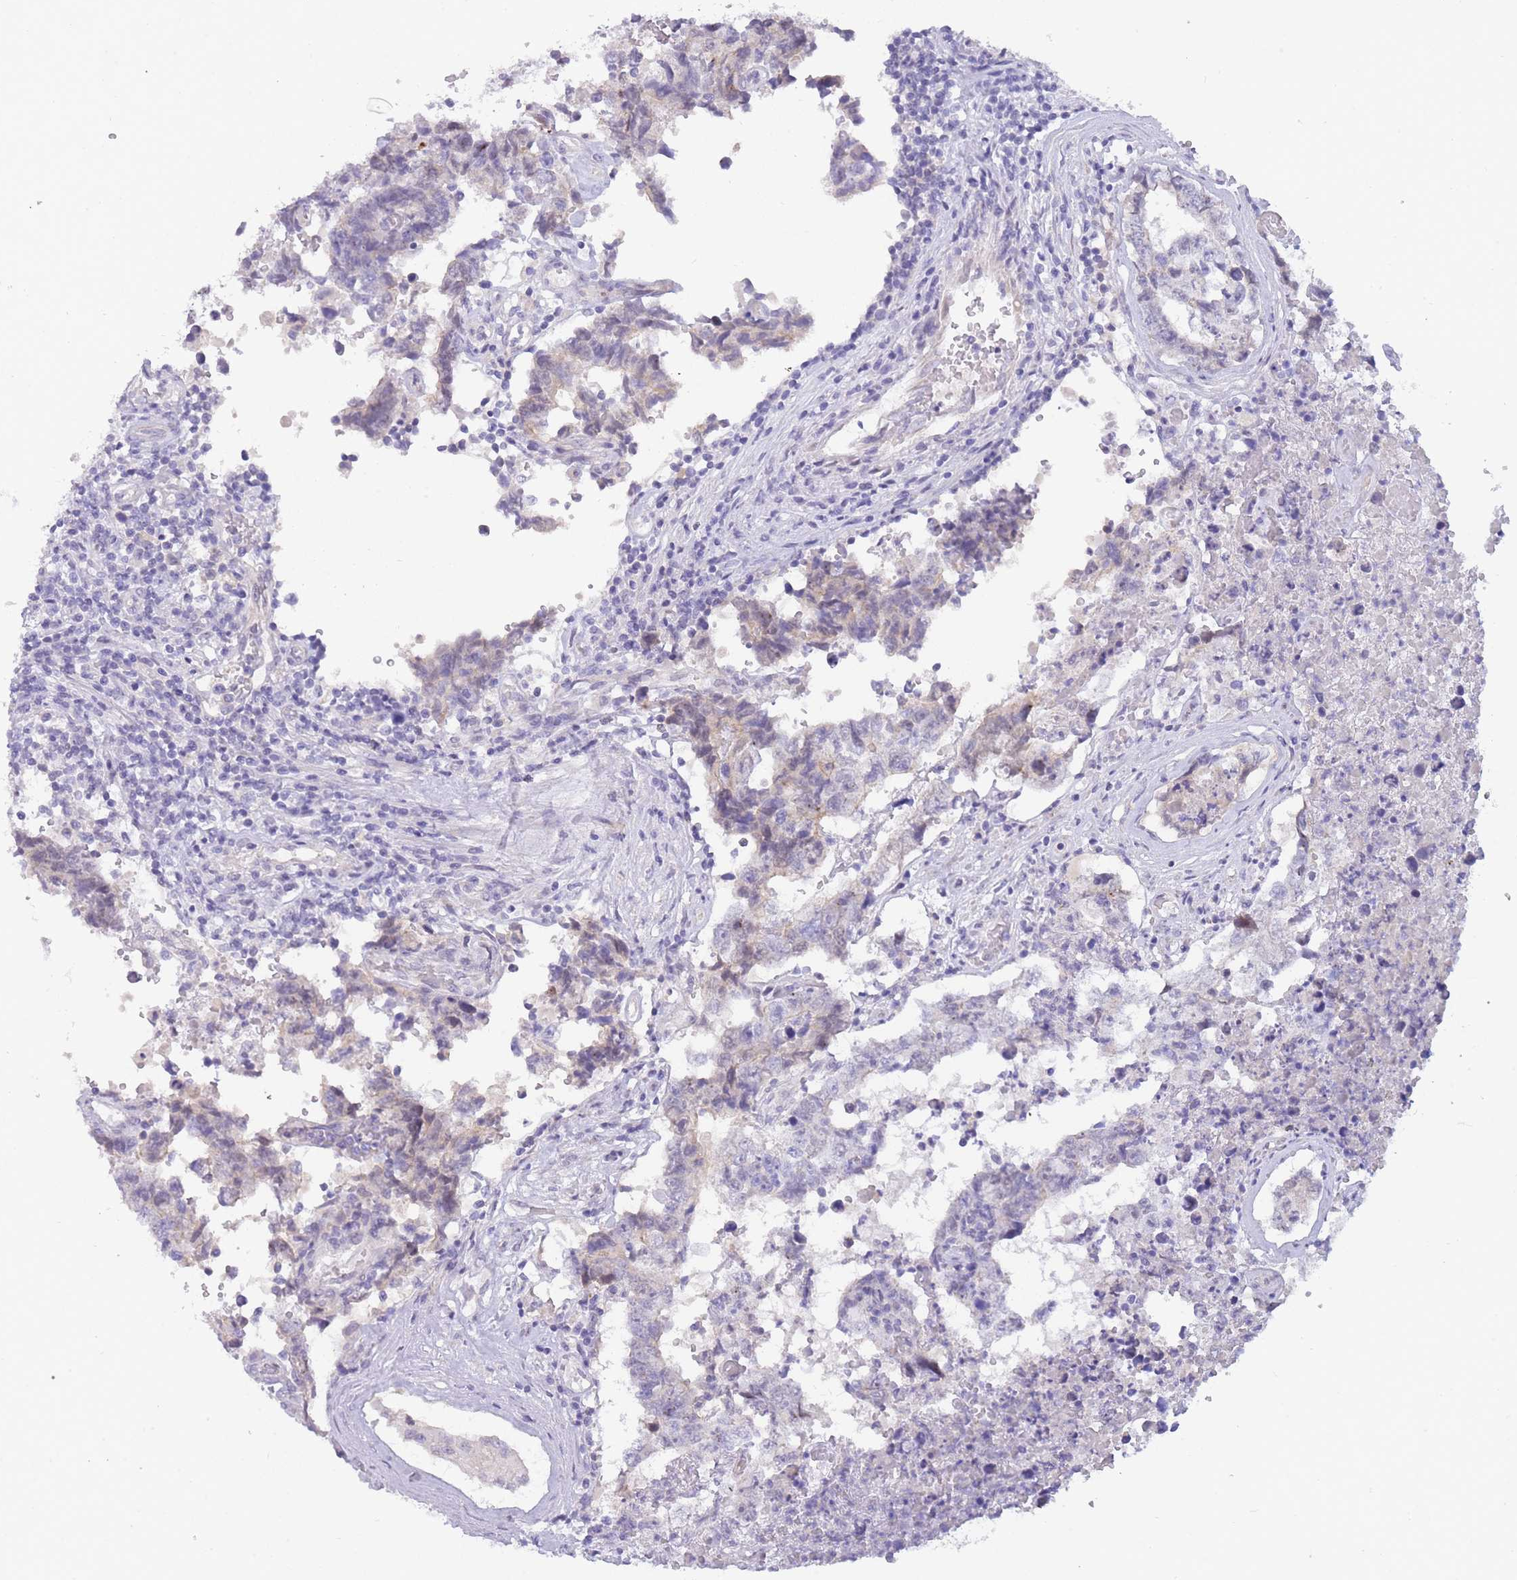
{"staining": {"intensity": "weak", "quantity": "<25%", "location": "cytoplasmic/membranous"}, "tissue": "testis cancer", "cell_type": "Tumor cells", "image_type": "cancer", "snomed": [{"axis": "morphology", "description": "Normal tissue, NOS"}, {"axis": "morphology", "description": "Carcinoma, Embryonal, NOS"}, {"axis": "topography", "description": "Testis"}, {"axis": "topography", "description": "Epididymis"}], "caption": "This image is of testis cancer stained with immunohistochemistry (IHC) to label a protein in brown with the nuclei are counter-stained blue. There is no expression in tumor cells.", "gene": "PRR23B", "patient": {"sex": "male", "age": 25}}